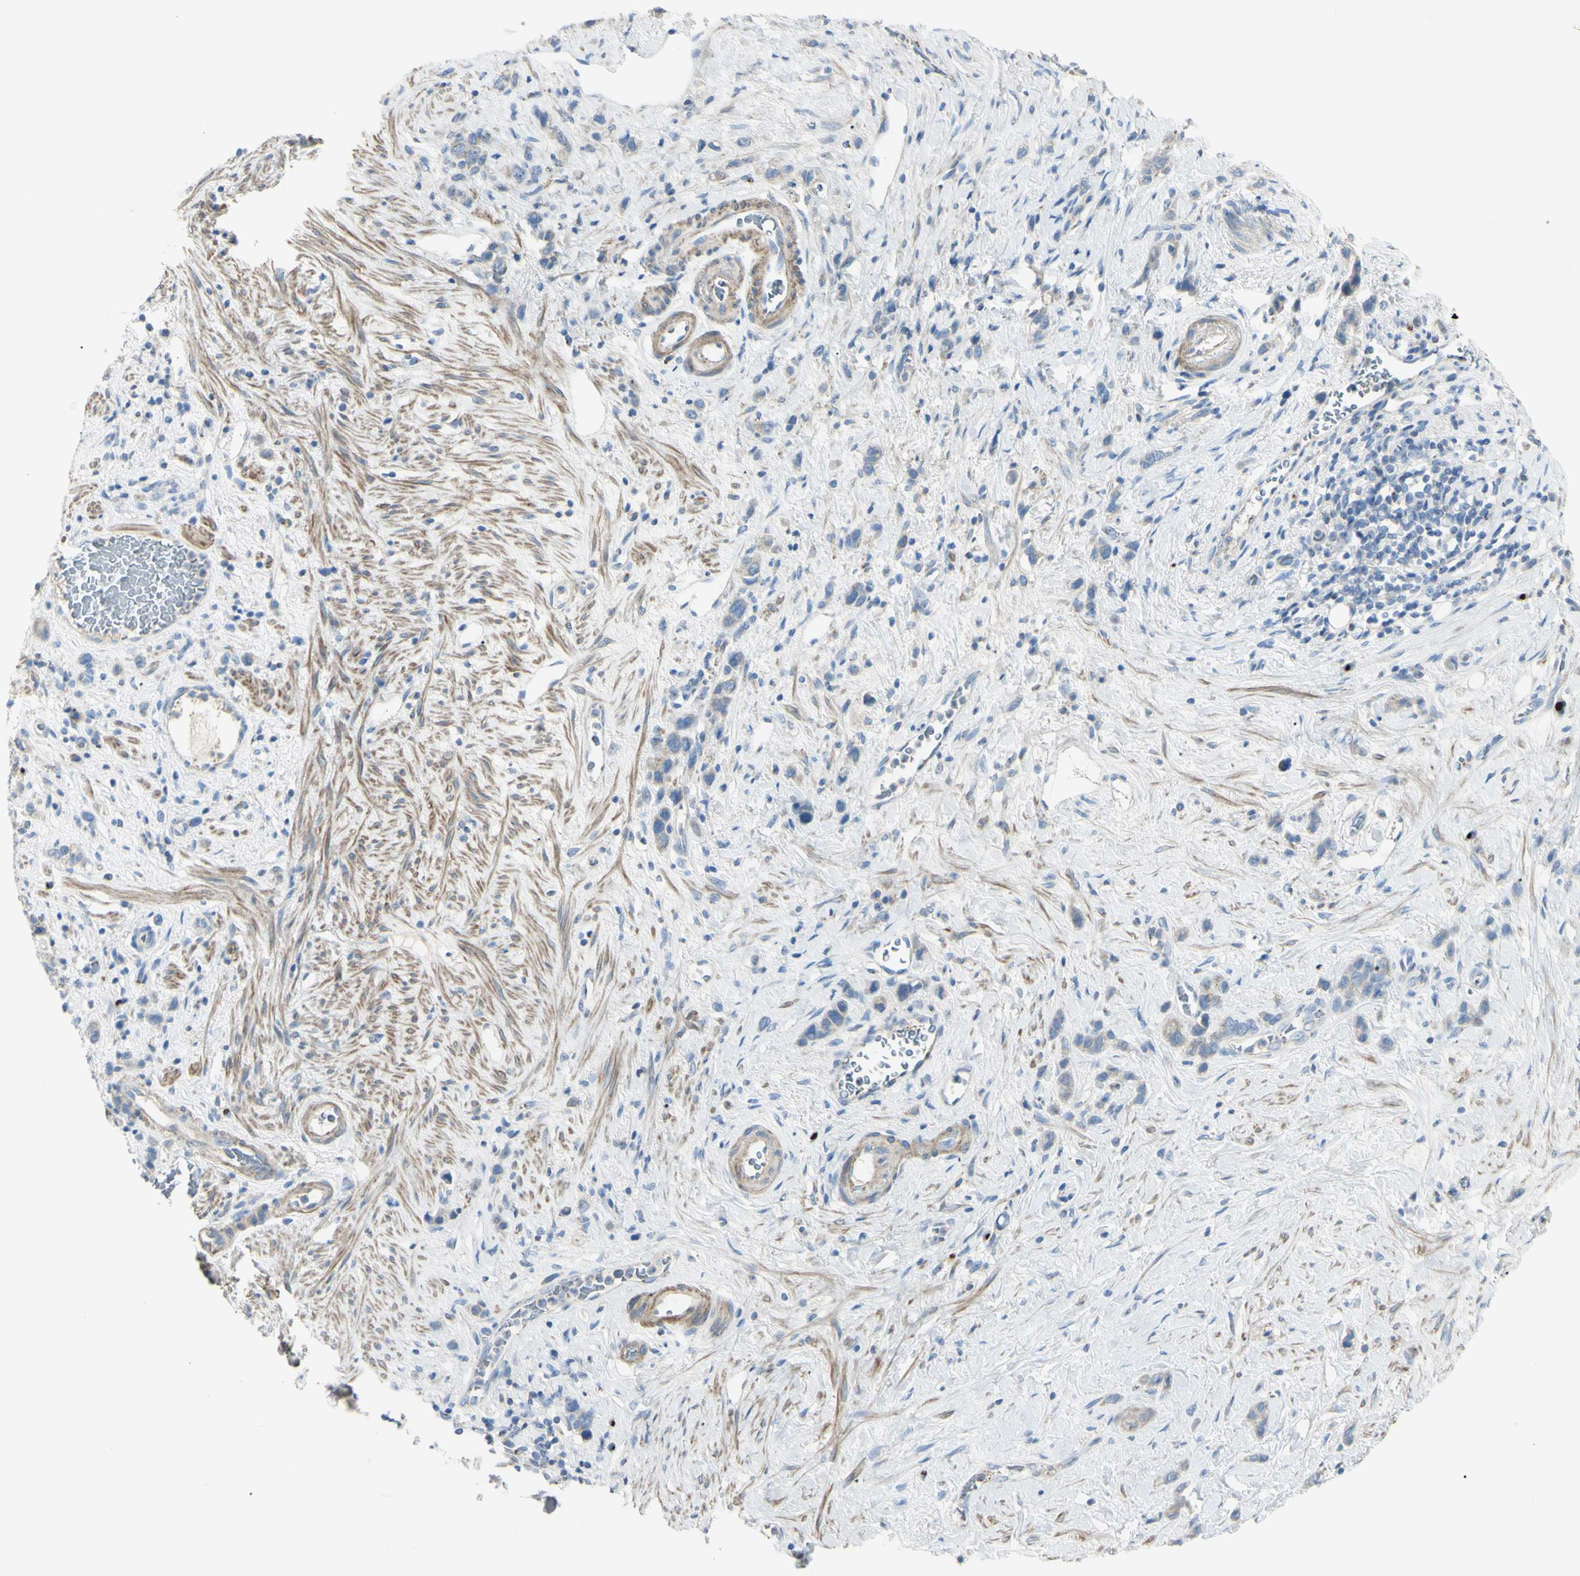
{"staining": {"intensity": "weak", "quantity": "25%-75%", "location": "cytoplasmic/membranous"}, "tissue": "stomach cancer", "cell_type": "Tumor cells", "image_type": "cancer", "snomed": [{"axis": "morphology", "description": "Adenocarcinoma, NOS"}, {"axis": "morphology", "description": "Adenocarcinoma, High grade"}, {"axis": "topography", "description": "Stomach, upper"}, {"axis": "topography", "description": "Stomach, lower"}], "caption": "IHC of human stomach cancer (adenocarcinoma) displays low levels of weak cytoplasmic/membranous staining in approximately 25%-75% of tumor cells.", "gene": "B4GALT3", "patient": {"sex": "female", "age": 65}}